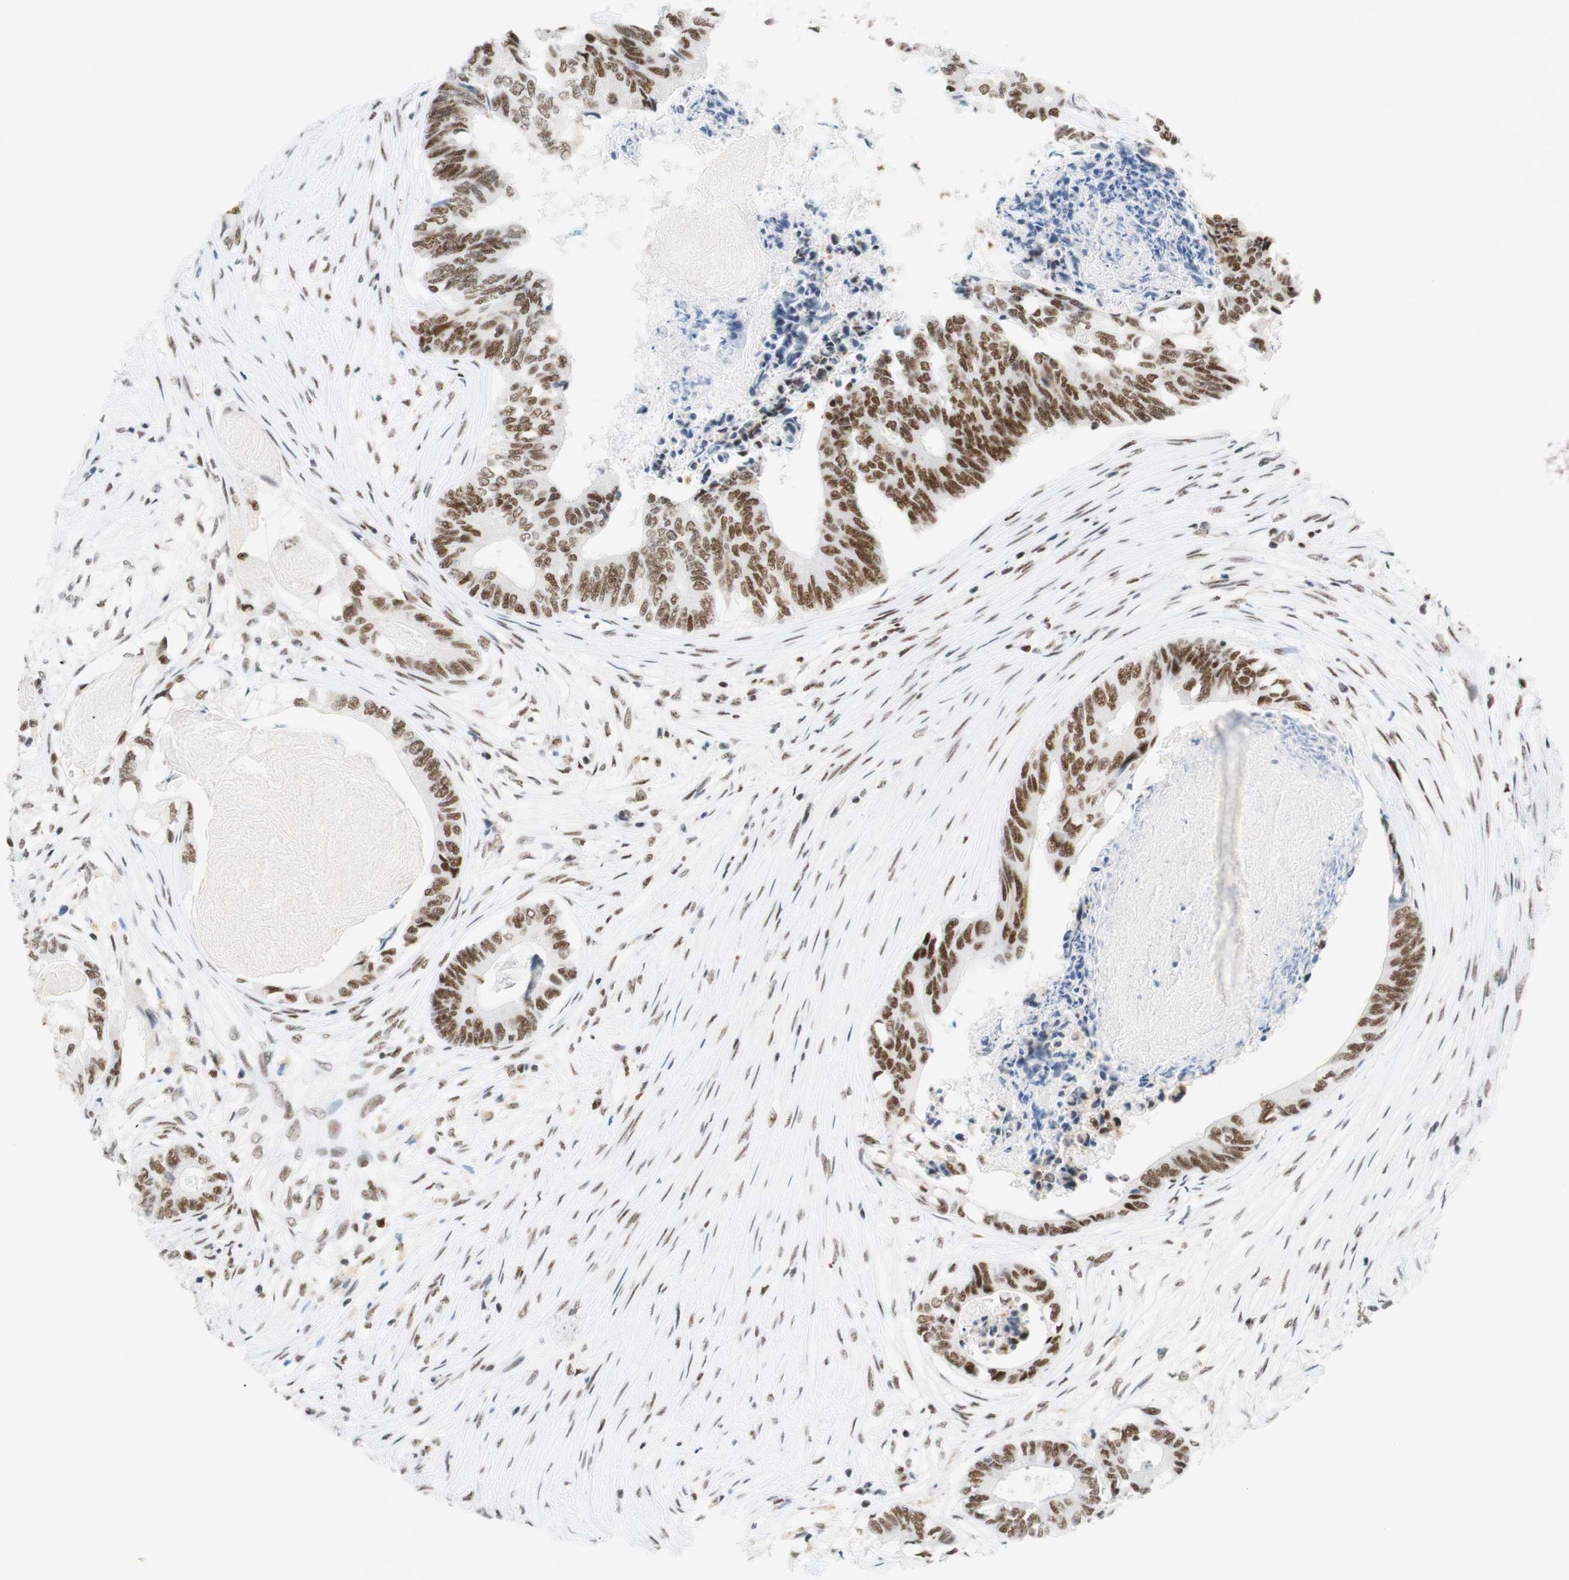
{"staining": {"intensity": "moderate", "quantity": ">75%", "location": "nuclear"}, "tissue": "colorectal cancer", "cell_type": "Tumor cells", "image_type": "cancer", "snomed": [{"axis": "morphology", "description": "Adenocarcinoma, NOS"}, {"axis": "topography", "description": "Rectum"}], "caption": "Protein positivity by immunohistochemistry exhibits moderate nuclear positivity in approximately >75% of tumor cells in colorectal adenocarcinoma. Using DAB (3,3'-diaminobenzidine) (brown) and hematoxylin (blue) stains, captured at high magnification using brightfield microscopy.", "gene": "RNF20", "patient": {"sex": "male", "age": 63}}